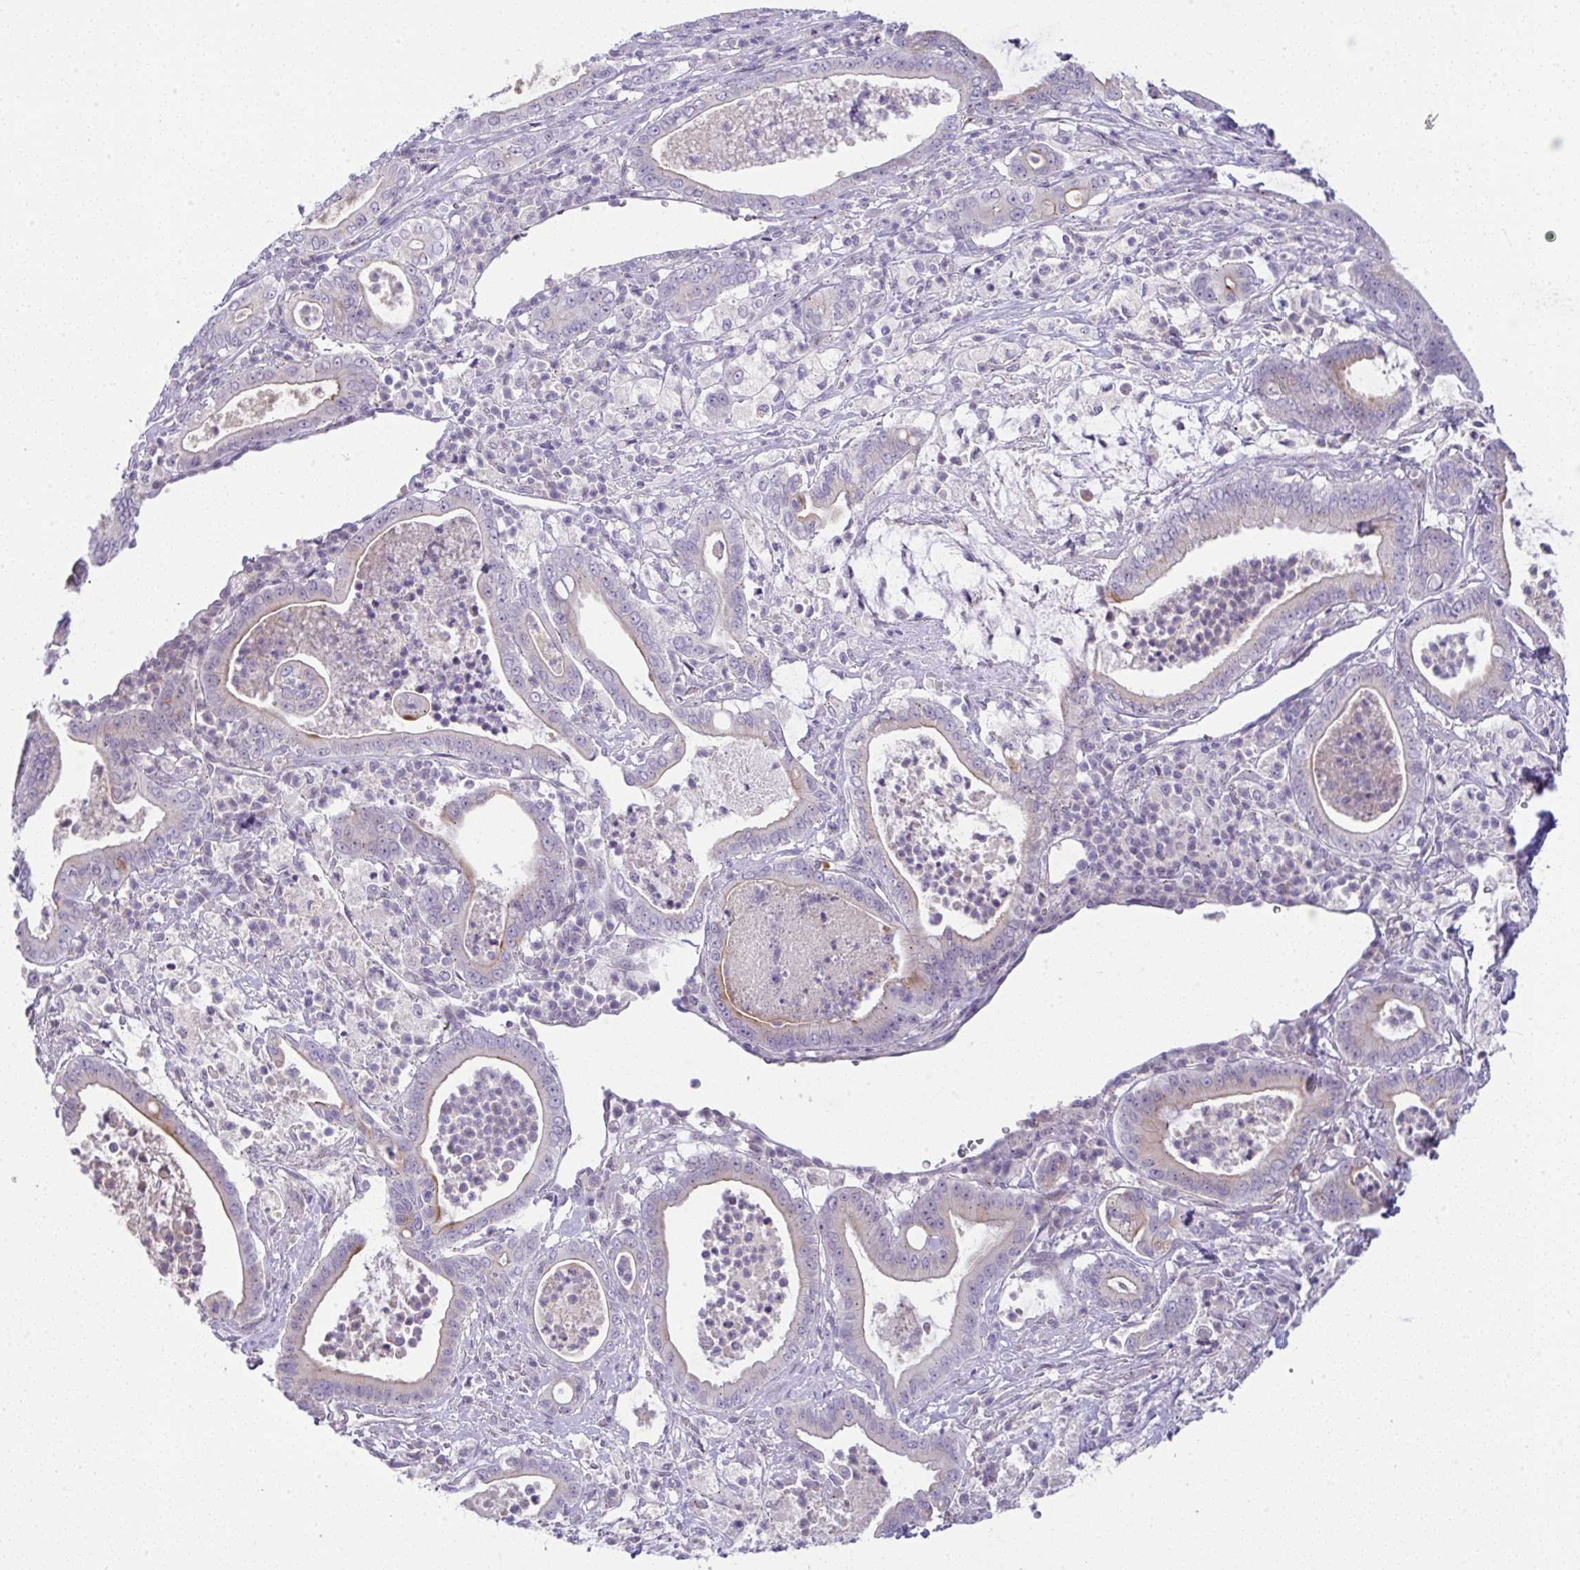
{"staining": {"intensity": "weak", "quantity": "<25%", "location": "cytoplasmic/membranous"}, "tissue": "pancreatic cancer", "cell_type": "Tumor cells", "image_type": "cancer", "snomed": [{"axis": "morphology", "description": "Adenocarcinoma, NOS"}, {"axis": "topography", "description": "Pancreas"}], "caption": "High magnification brightfield microscopy of adenocarcinoma (pancreatic) stained with DAB (brown) and counterstained with hematoxylin (blue): tumor cells show no significant staining. (DAB (3,3'-diaminobenzidine) IHC visualized using brightfield microscopy, high magnification).", "gene": "FAM177A1", "patient": {"sex": "male", "age": 71}}